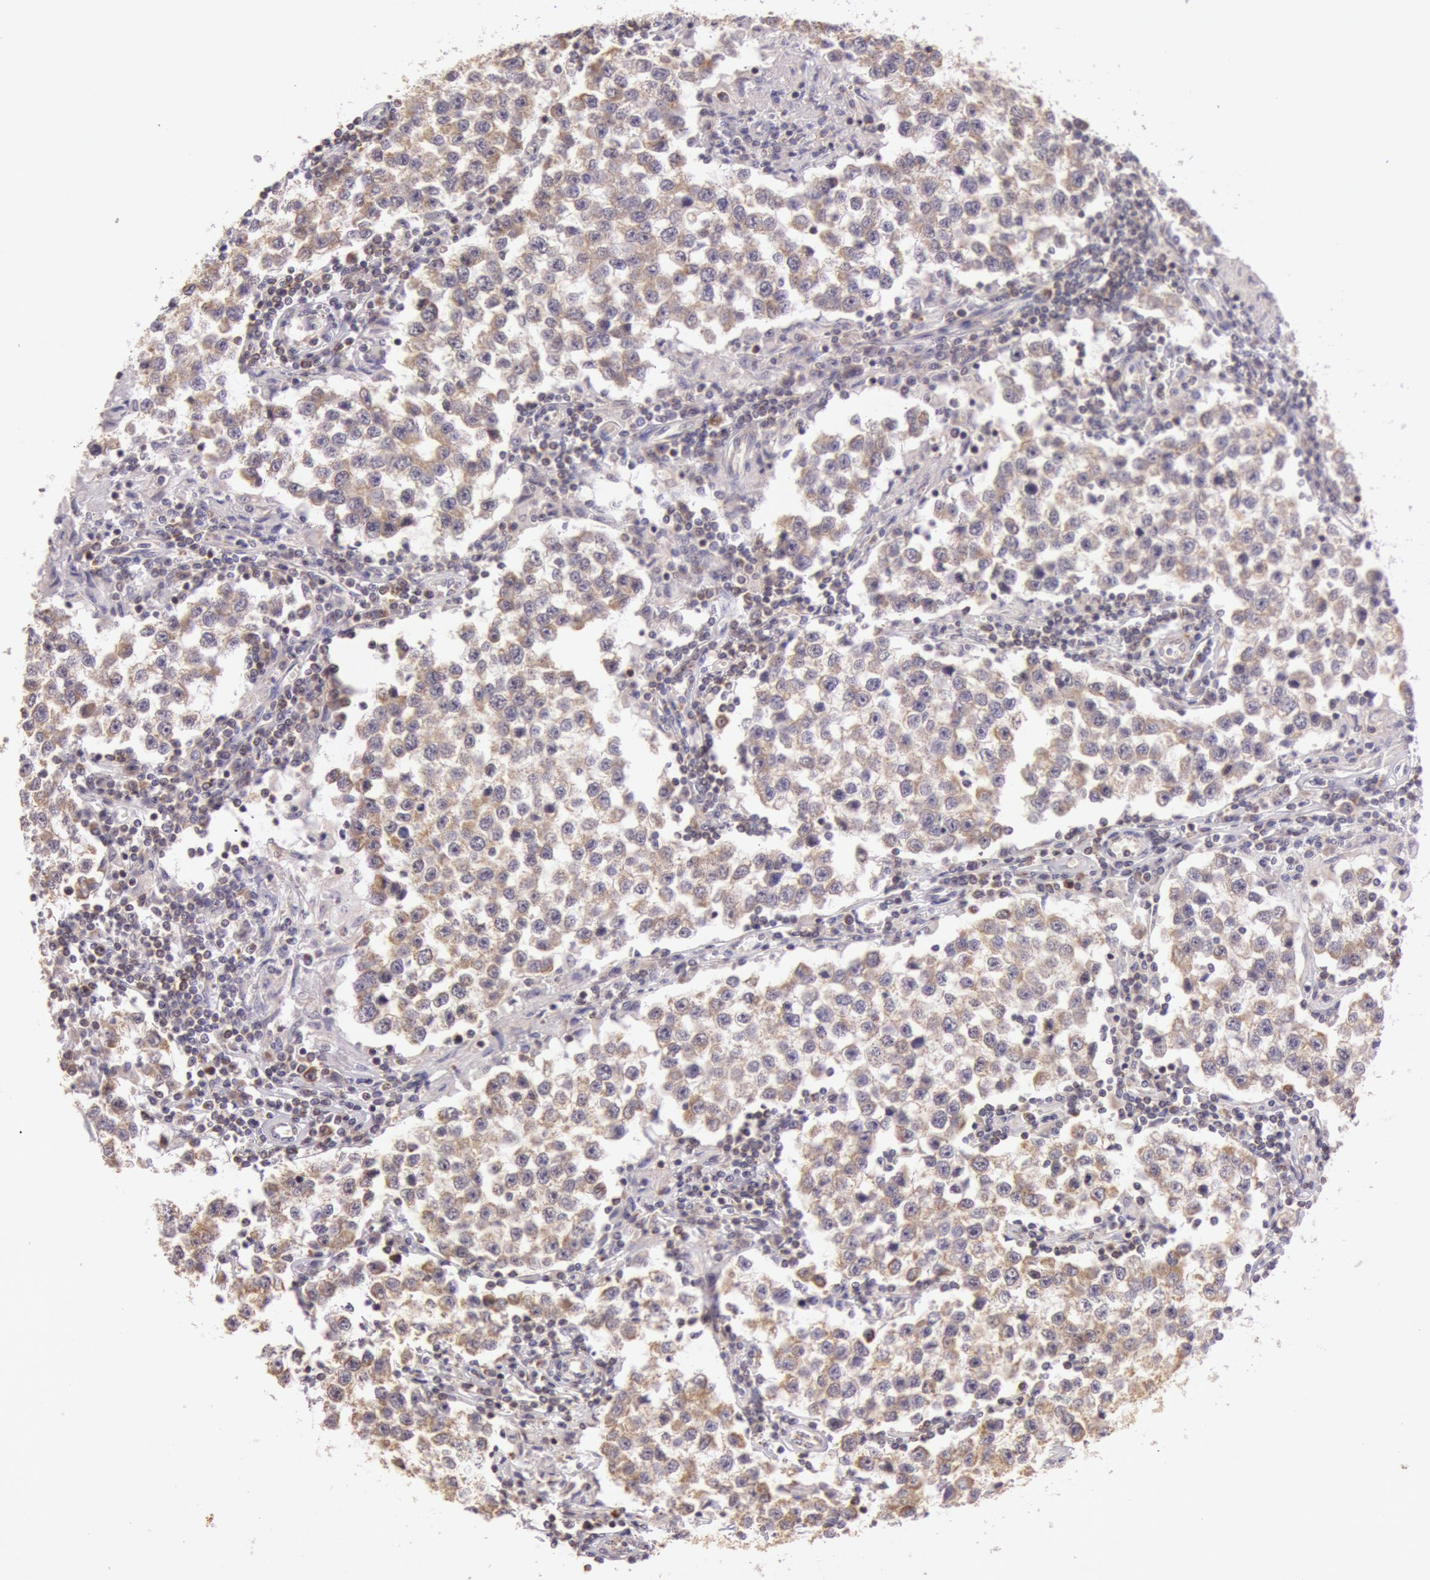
{"staining": {"intensity": "moderate", "quantity": ">75%", "location": "cytoplasmic/membranous"}, "tissue": "testis cancer", "cell_type": "Tumor cells", "image_type": "cancer", "snomed": [{"axis": "morphology", "description": "Seminoma, NOS"}, {"axis": "topography", "description": "Testis"}], "caption": "Immunohistochemistry micrograph of testis cancer stained for a protein (brown), which displays medium levels of moderate cytoplasmic/membranous expression in about >75% of tumor cells.", "gene": "CDK16", "patient": {"sex": "male", "age": 36}}